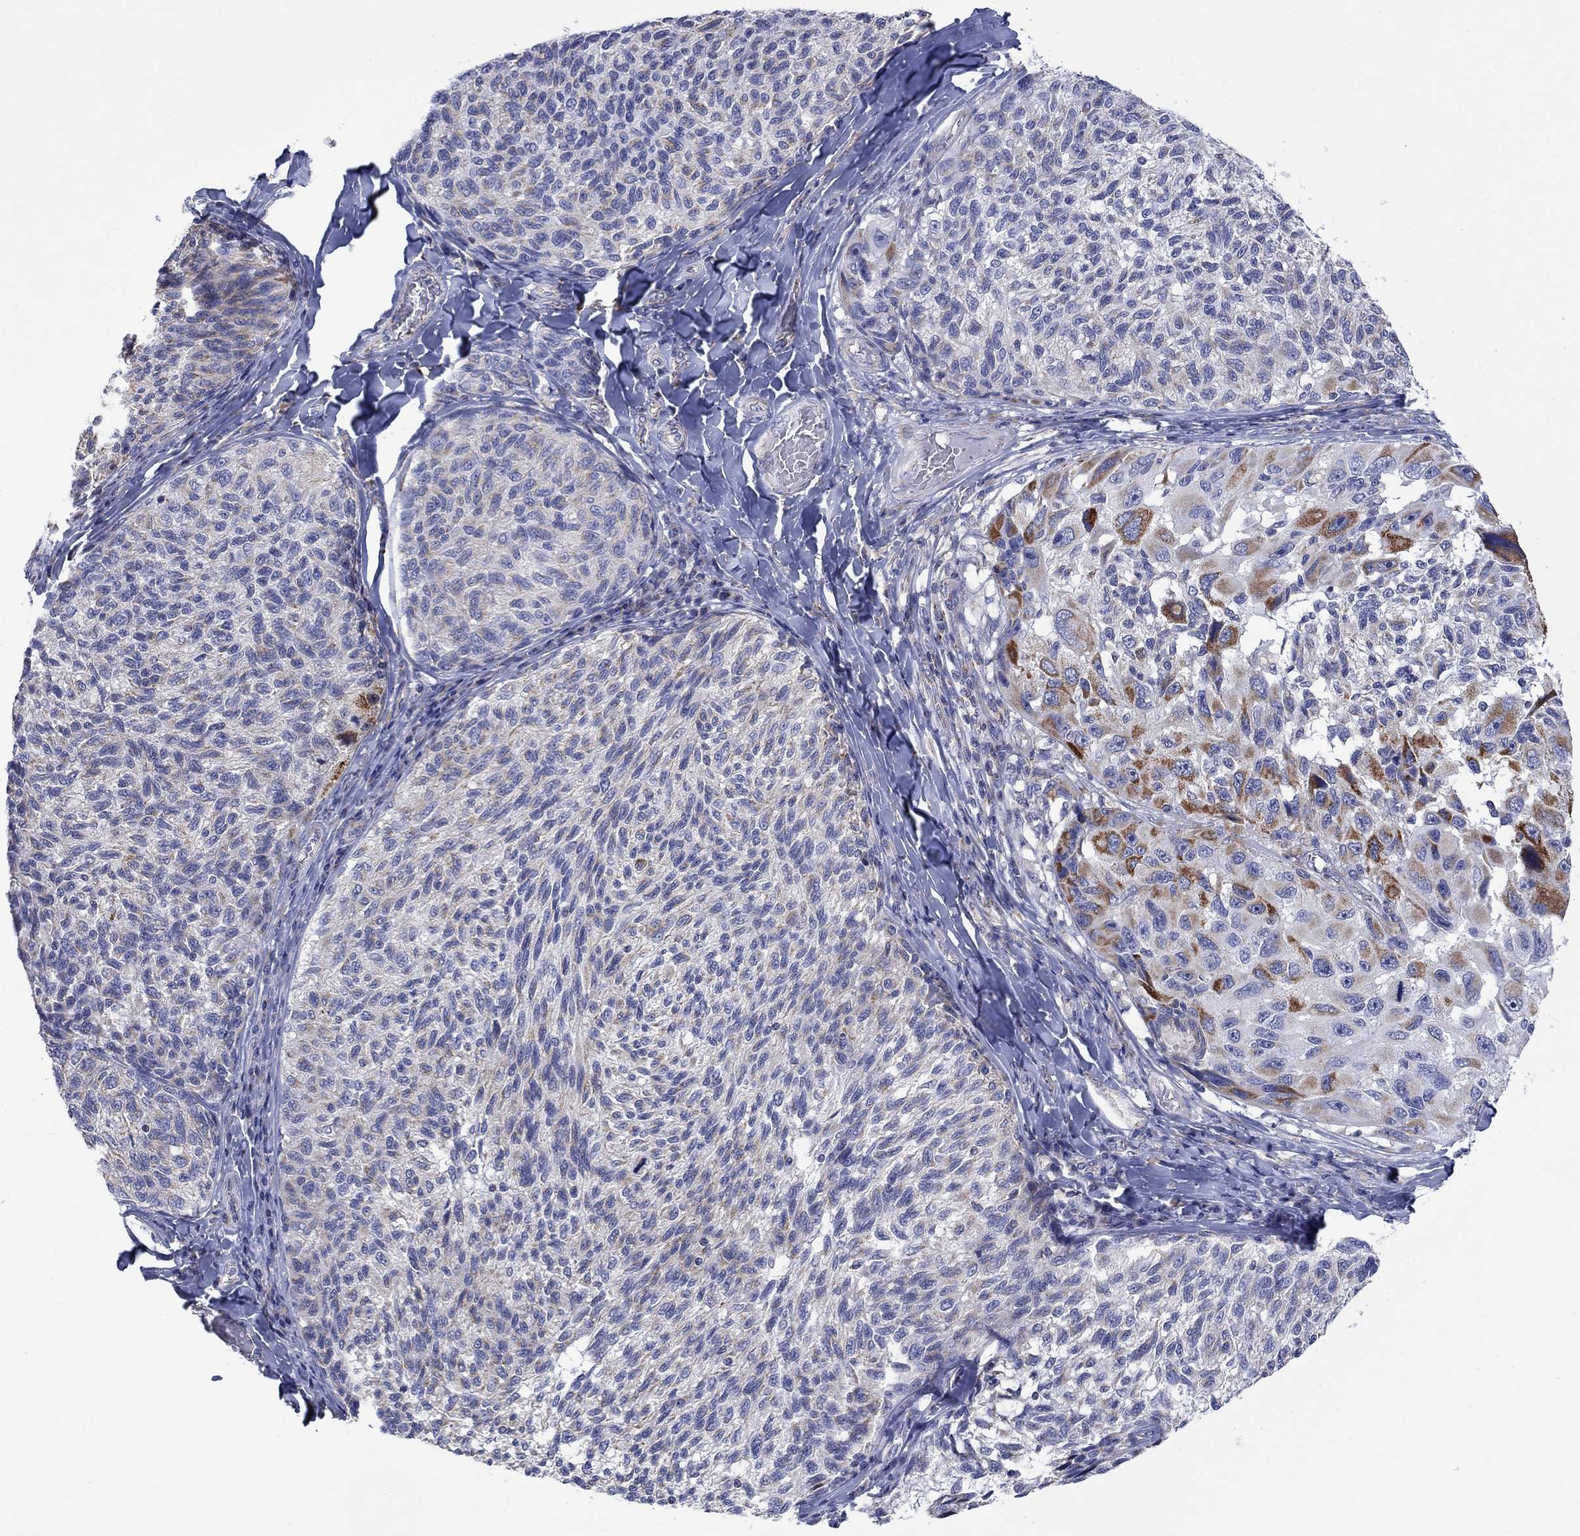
{"staining": {"intensity": "strong", "quantity": "<25%", "location": "cytoplasmic/membranous"}, "tissue": "melanoma", "cell_type": "Tumor cells", "image_type": "cancer", "snomed": [{"axis": "morphology", "description": "Malignant melanoma, NOS"}, {"axis": "topography", "description": "Skin"}], "caption": "Strong cytoplasmic/membranous protein positivity is seen in approximately <25% of tumor cells in malignant melanoma. (brown staining indicates protein expression, while blue staining denotes nuclei).", "gene": "CISD1", "patient": {"sex": "female", "age": 73}}